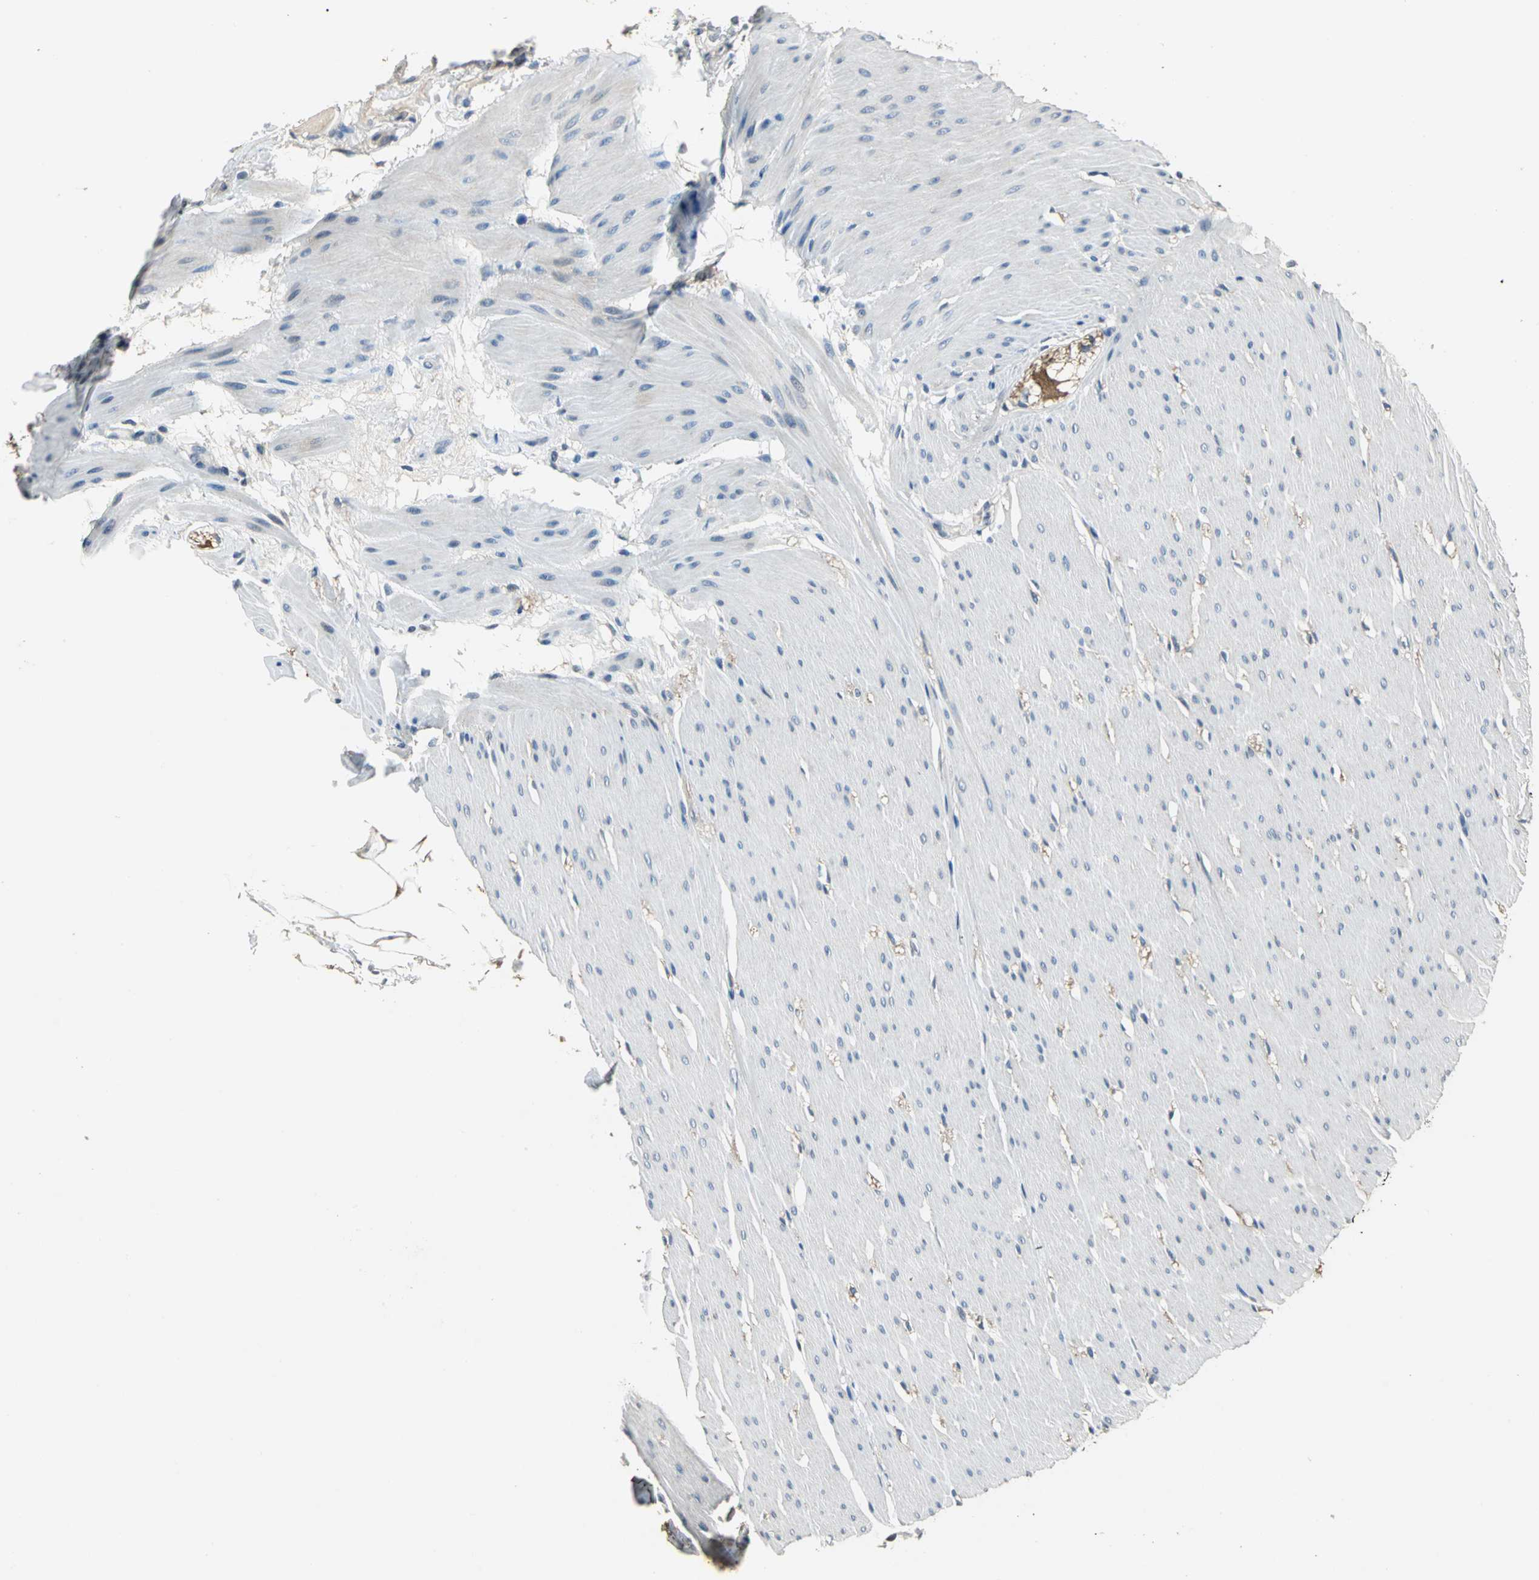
{"staining": {"intensity": "negative", "quantity": "none", "location": "none"}, "tissue": "smooth muscle", "cell_type": "Smooth muscle cells", "image_type": "normal", "snomed": [{"axis": "morphology", "description": "Normal tissue, NOS"}, {"axis": "topography", "description": "Smooth muscle"}, {"axis": "topography", "description": "Colon"}], "caption": "Protein analysis of unremarkable smooth muscle displays no significant expression in smooth muscle cells. The staining is performed using DAB brown chromogen with nuclei counter-stained in using hematoxylin.", "gene": "JADE3", "patient": {"sex": "male", "age": 67}}